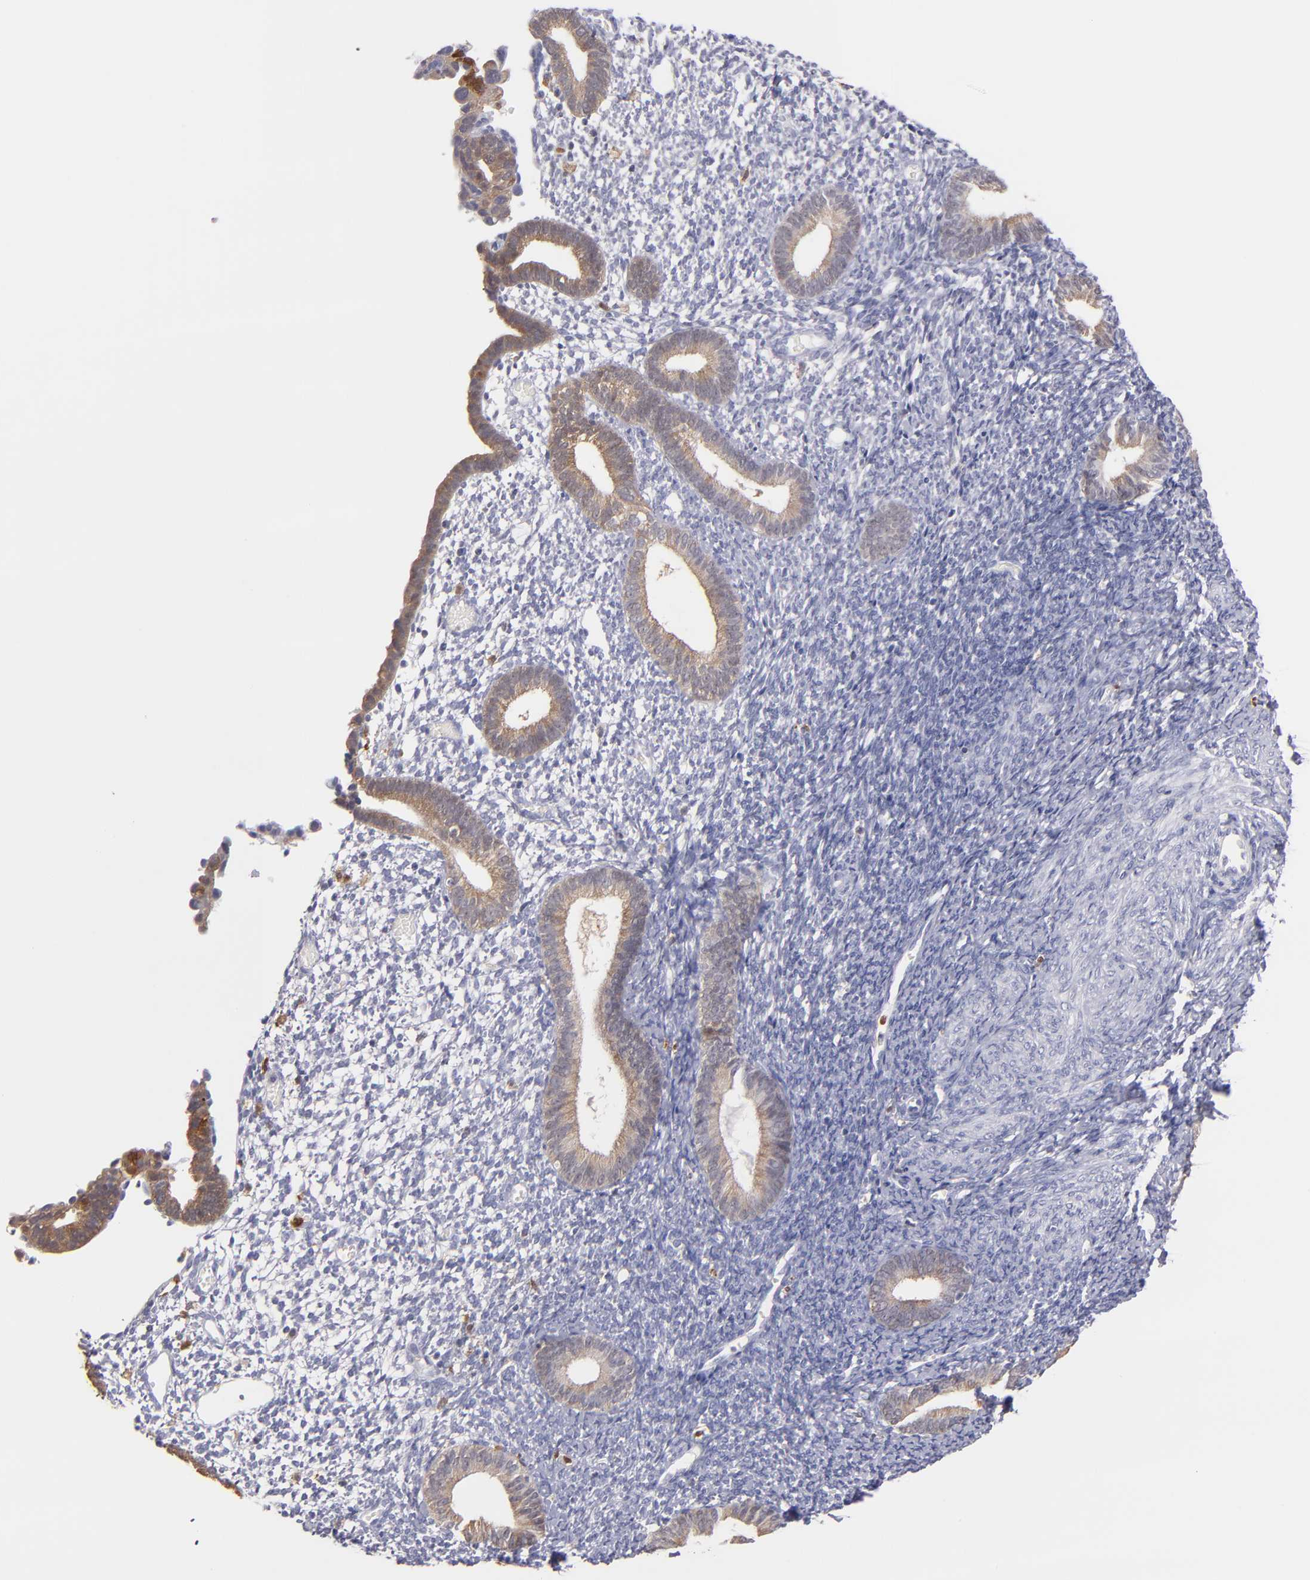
{"staining": {"intensity": "negative", "quantity": "none", "location": "none"}, "tissue": "endometrium", "cell_type": "Cells in endometrial stroma", "image_type": "normal", "snomed": [{"axis": "morphology", "description": "Normal tissue, NOS"}, {"axis": "topography", "description": "Smooth muscle"}, {"axis": "topography", "description": "Endometrium"}], "caption": "Immunohistochemistry image of benign endometrium: endometrium stained with DAB exhibits no significant protein positivity in cells in endometrial stroma.", "gene": "PRKCD", "patient": {"sex": "female", "age": 57}}